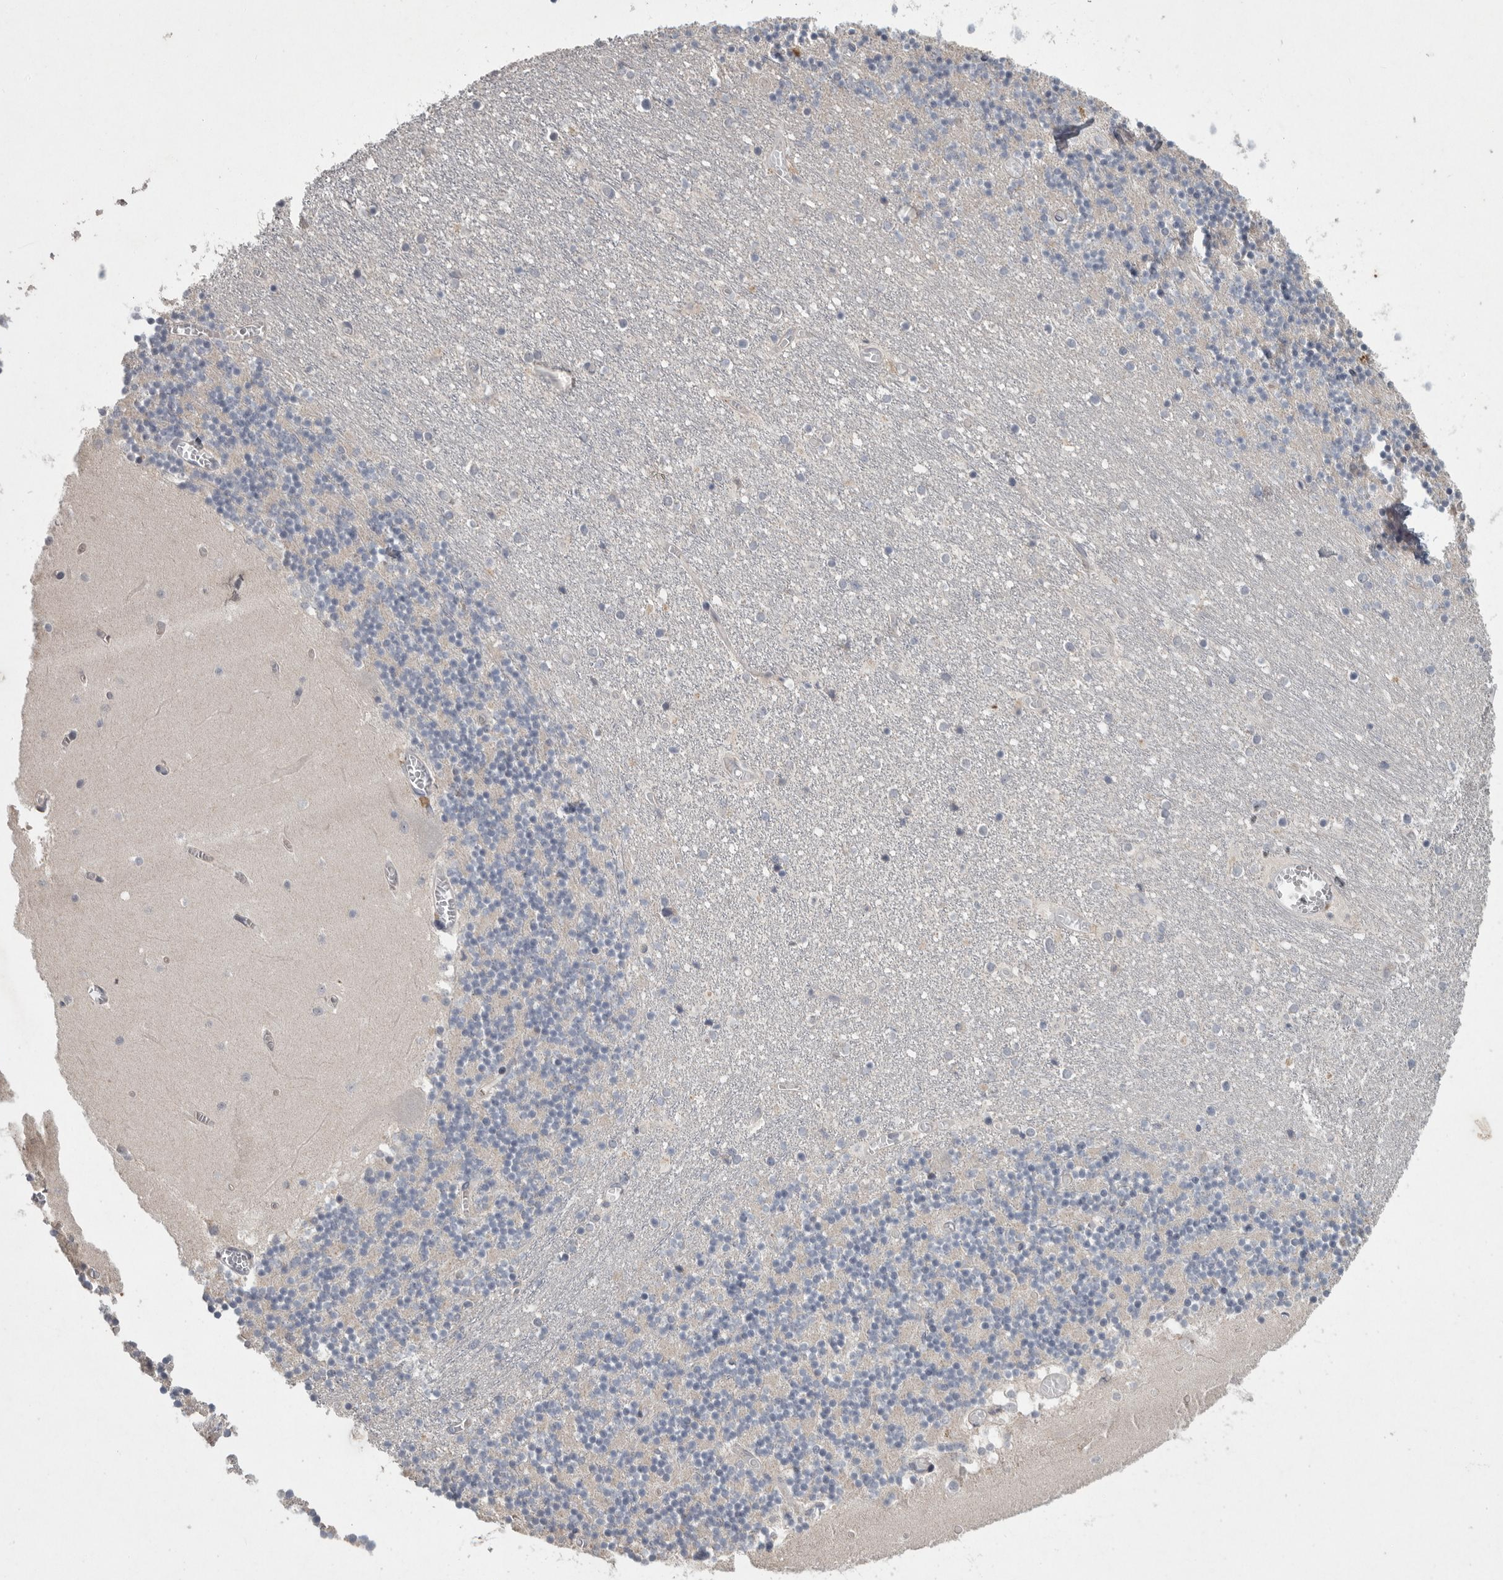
{"staining": {"intensity": "negative", "quantity": "none", "location": "none"}, "tissue": "cerebellum", "cell_type": "Cells in granular layer", "image_type": "normal", "snomed": [{"axis": "morphology", "description": "Normal tissue, NOS"}, {"axis": "topography", "description": "Cerebellum"}], "caption": "IHC of benign human cerebellum displays no positivity in cells in granular layer.", "gene": "MAN2A1", "patient": {"sex": "female", "age": 28}}